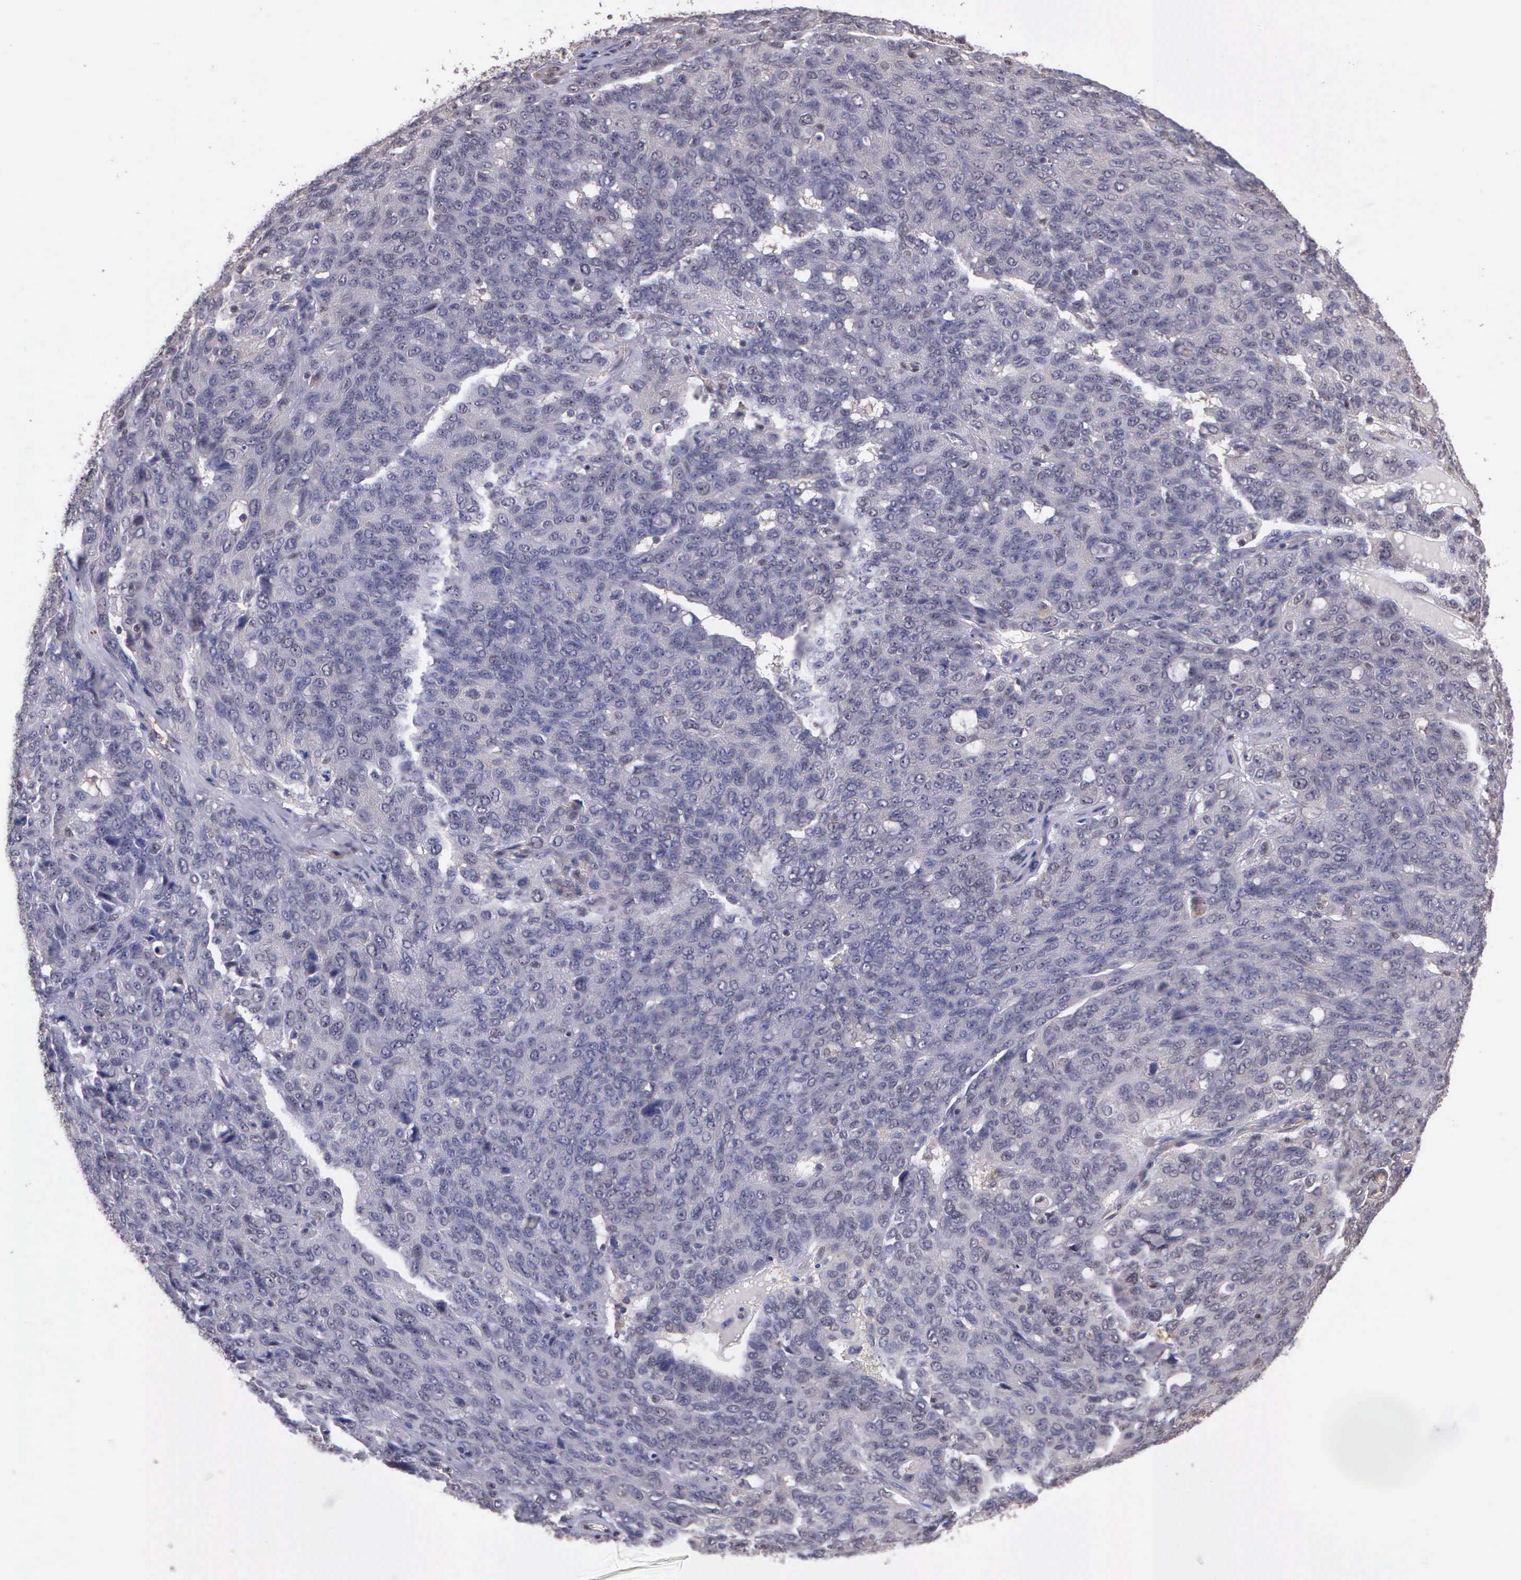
{"staining": {"intensity": "weak", "quantity": "<25%", "location": "cytoplasmic/membranous"}, "tissue": "ovarian cancer", "cell_type": "Tumor cells", "image_type": "cancer", "snomed": [{"axis": "morphology", "description": "Carcinoma, endometroid"}, {"axis": "topography", "description": "Ovary"}], "caption": "Tumor cells are negative for protein expression in human ovarian cancer (endometroid carcinoma). Nuclei are stained in blue.", "gene": "PSMC1", "patient": {"sex": "female", "age": 60}}